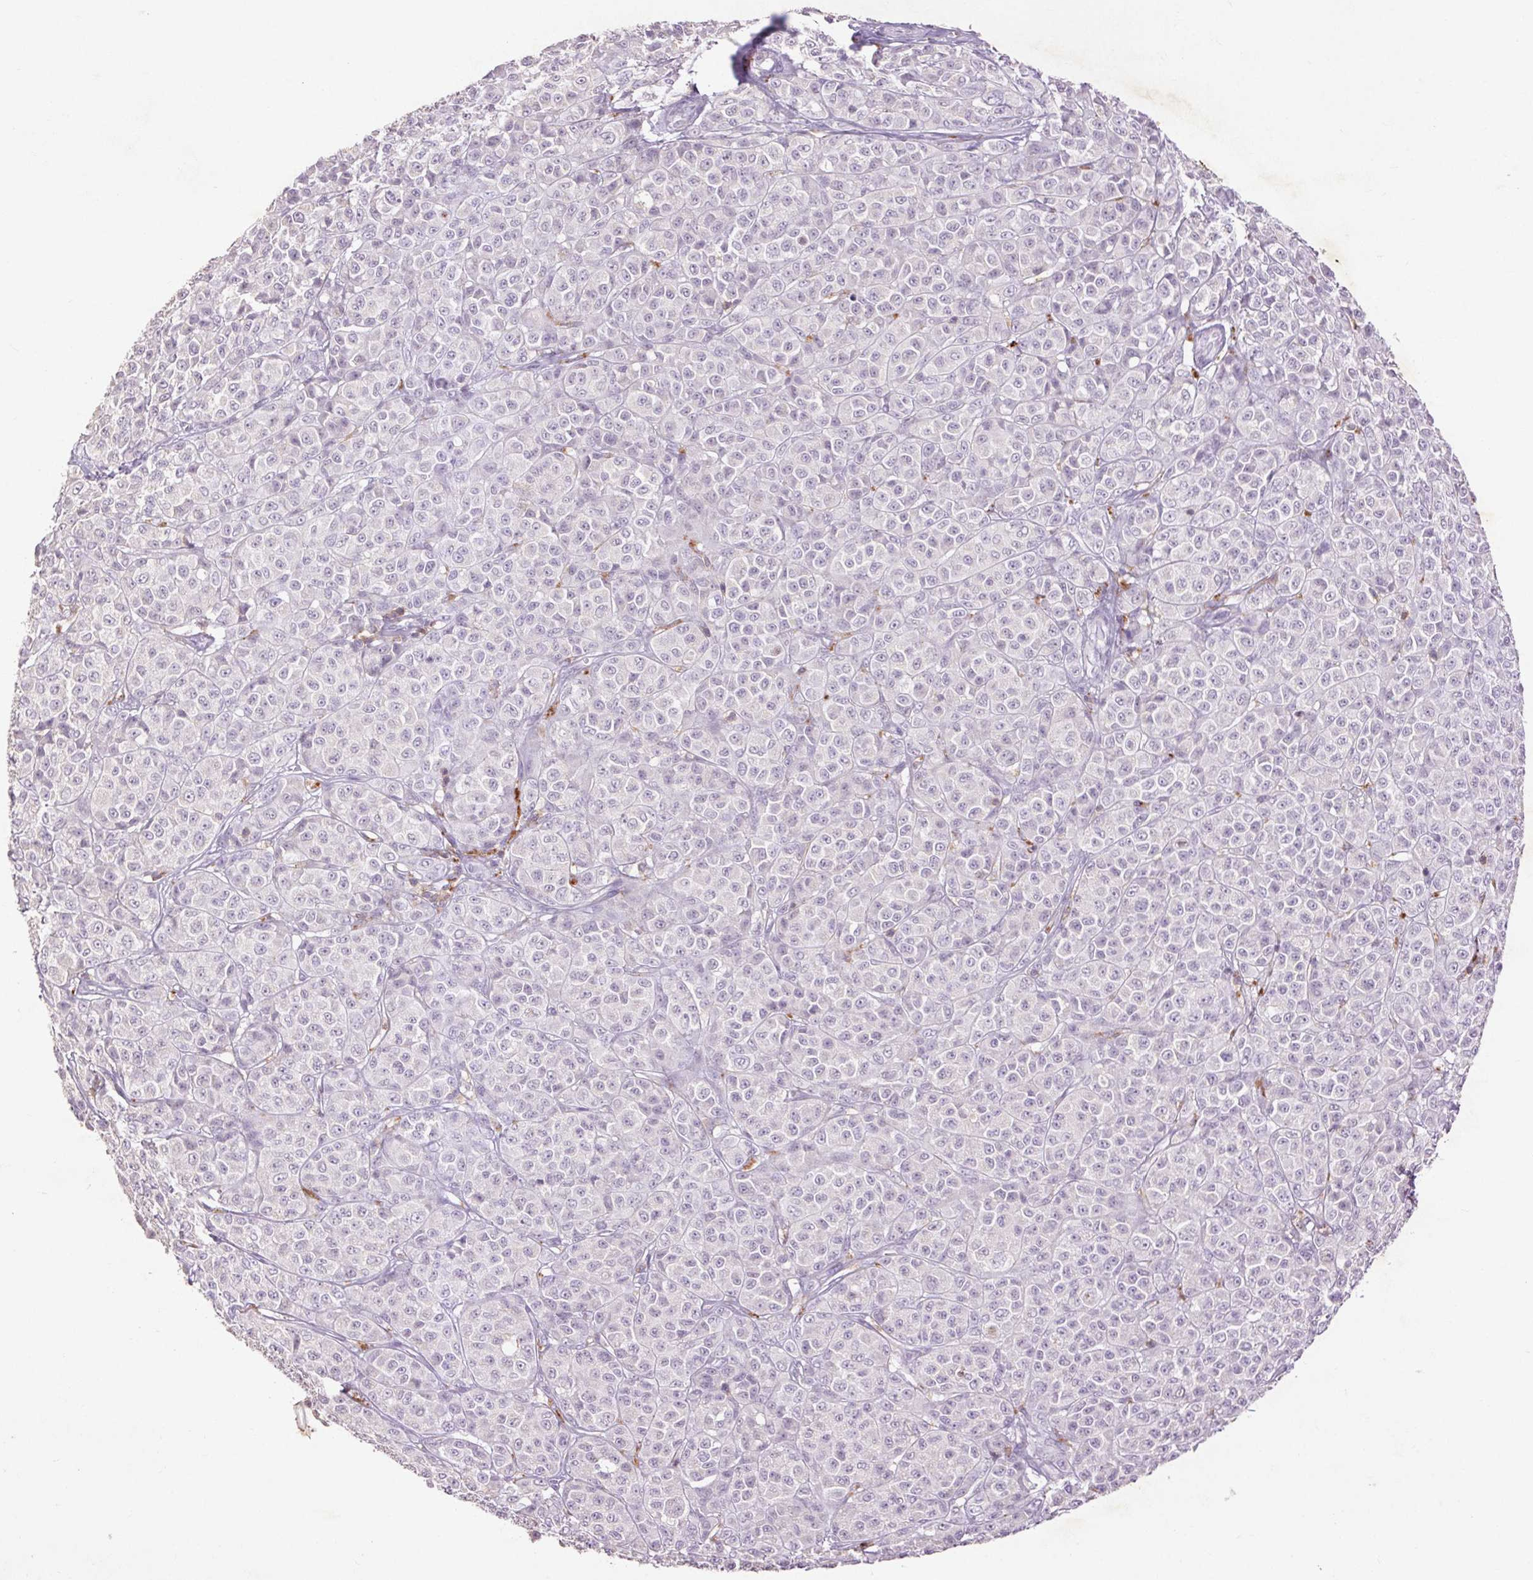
{"staining": {"intensity": "negative", "quantity": "none", "location": "none"}, "tissue": "melanoma", "cell_type": "Tumor cells", "image_type": "cancer", "snomed": [{"axis": "morphology", "description": "Malignant melanoma, NOS"}, {"axis": "topography", "description": "Skin"}], "caption": "IHC of human malignant melanoma shows no positivity in tumor cells. Nuclei are stained in blue.", "gene": "FNDC7", "patient": {"sex": "male", "age": 89}}